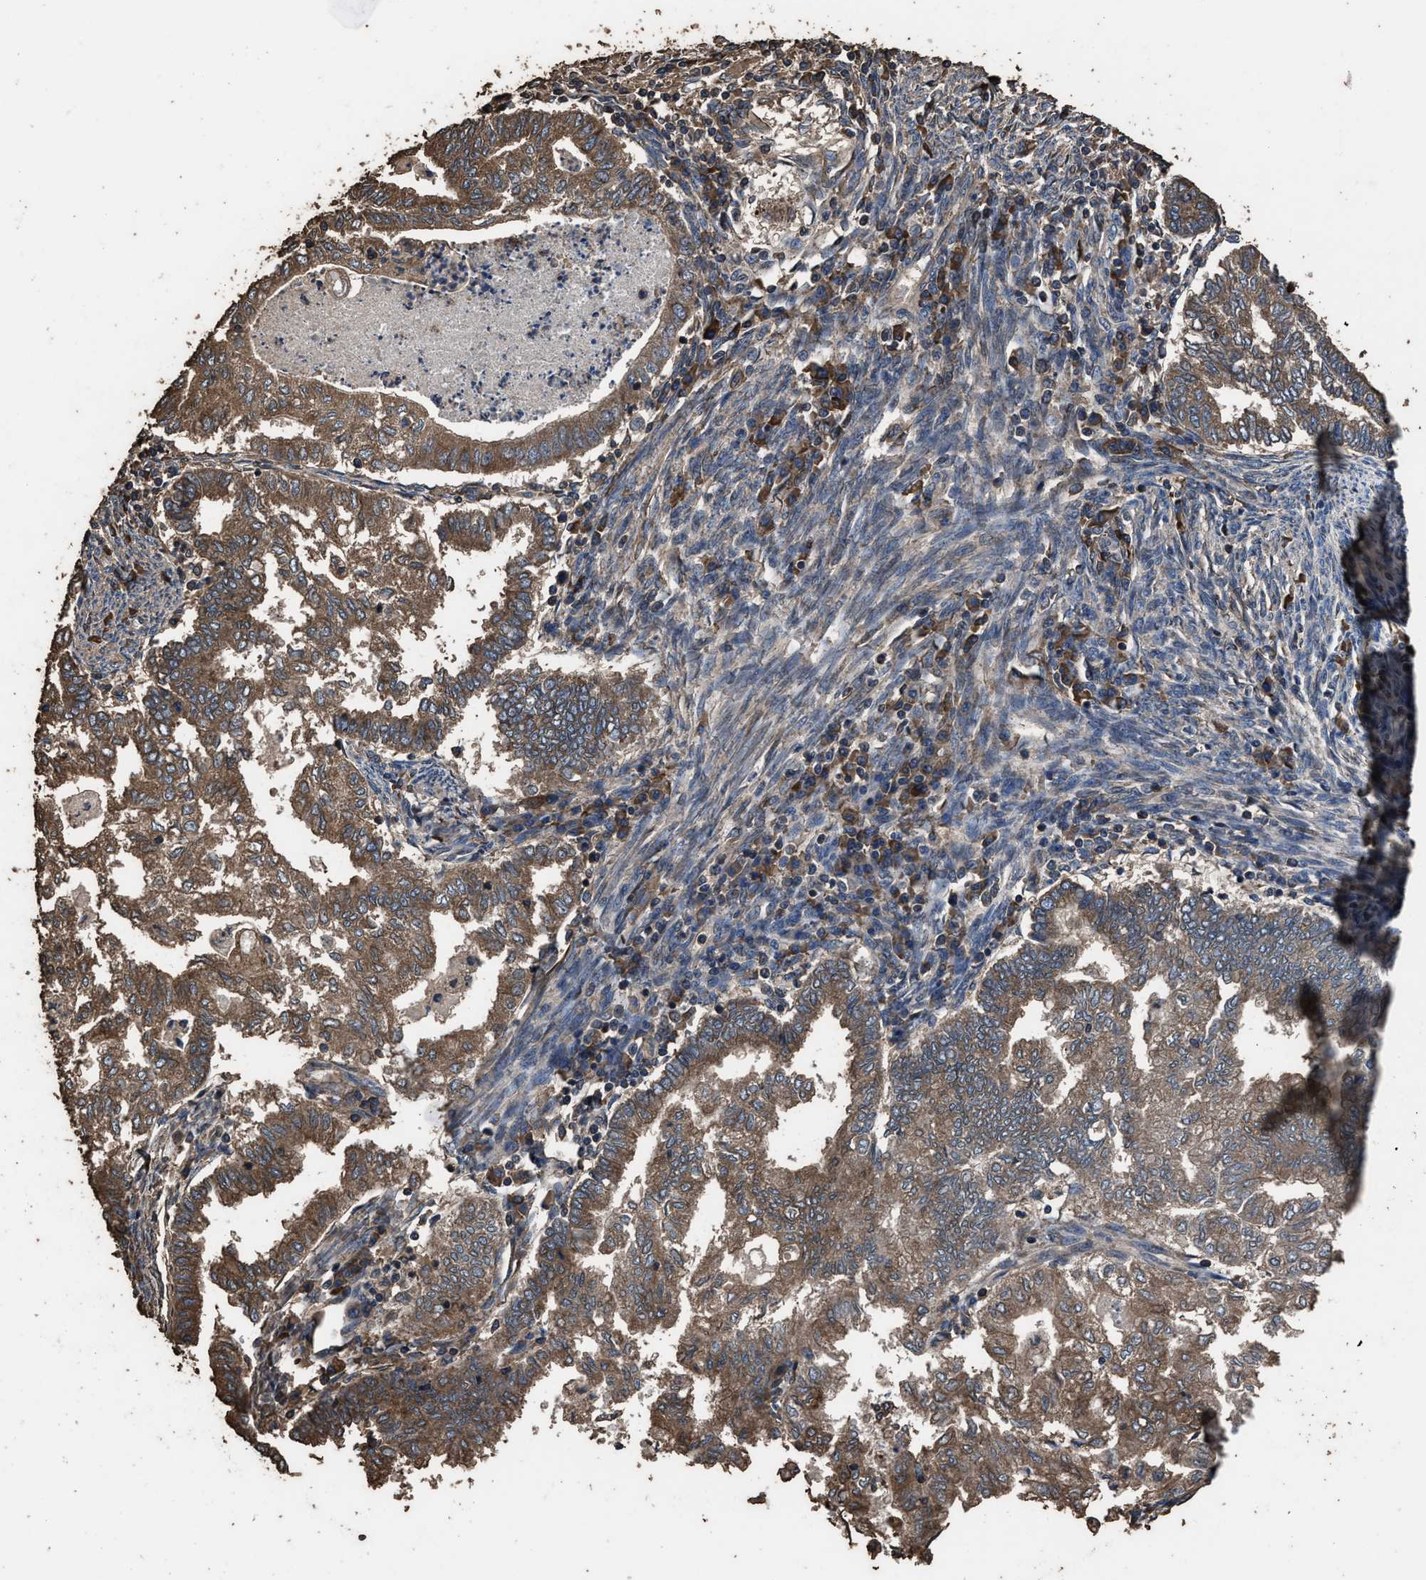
{"staining": {"intensity": "moderate", "quantity": ">75%", "location": "cytoplasmic/membranous"}, "tissue": "endometrial cancer", "cell_type": "Tumor cells", "image_type": "cancer", "snomed": [{"axis": "morphology", "description": "Polyp, NOS"}, {"axis": "morphology", "description": "Adenocarcinoma, NOS"}, {"axis": "morphology", "description": "Adenoma, NOS"}, {"axis": "topography", "description": "Endometrium"}], "caption": "Immunohistochemistry micrograph of endometrial cancer stained for a protein (brown), which reveals medium levels of moderate cytoplasmic/membranous expression in about >75% of tumor cells.", "gene": "ZMYND19", "patient": {"sex": "female", "age": 79}}